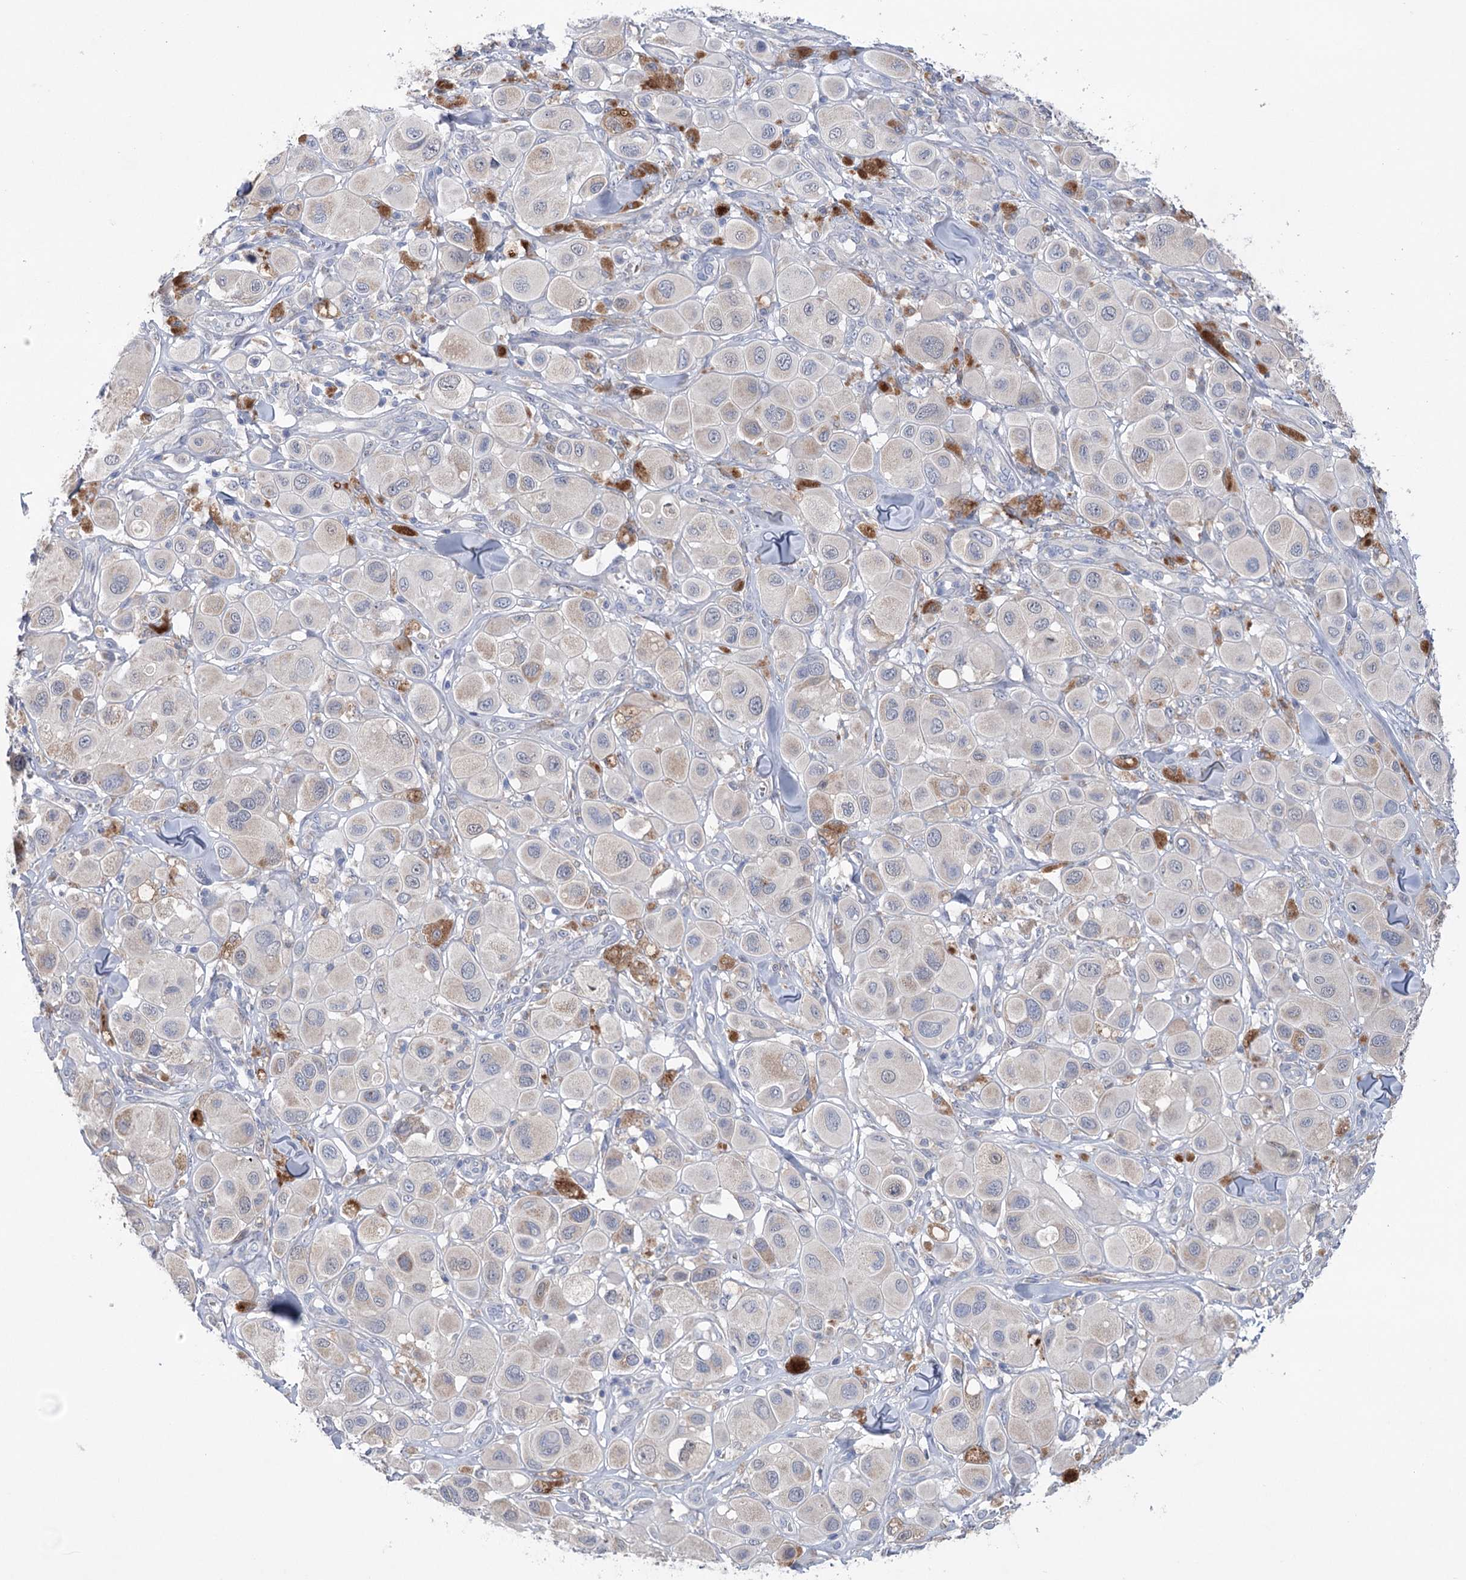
{"staining": {"intensity": "negative", "quantity": "none", "location": "none"}, "tissue": "melanoma", "cell_type": "Tumor cells", "image_type": "cancer", "snomed": [{"axis": "morphology", "description": "Malignant melanoma, Metastatic site"}, {"axis": "topography", "description": "Skin"}], "caption": "The immunohistochemistry (IHC) histopathology image has no significant positivity in tumor cells of malignant melanoma (metastatic site) tissue.", "gene": "MTCH2", "patient": {"sex": "male", "age": 41}}